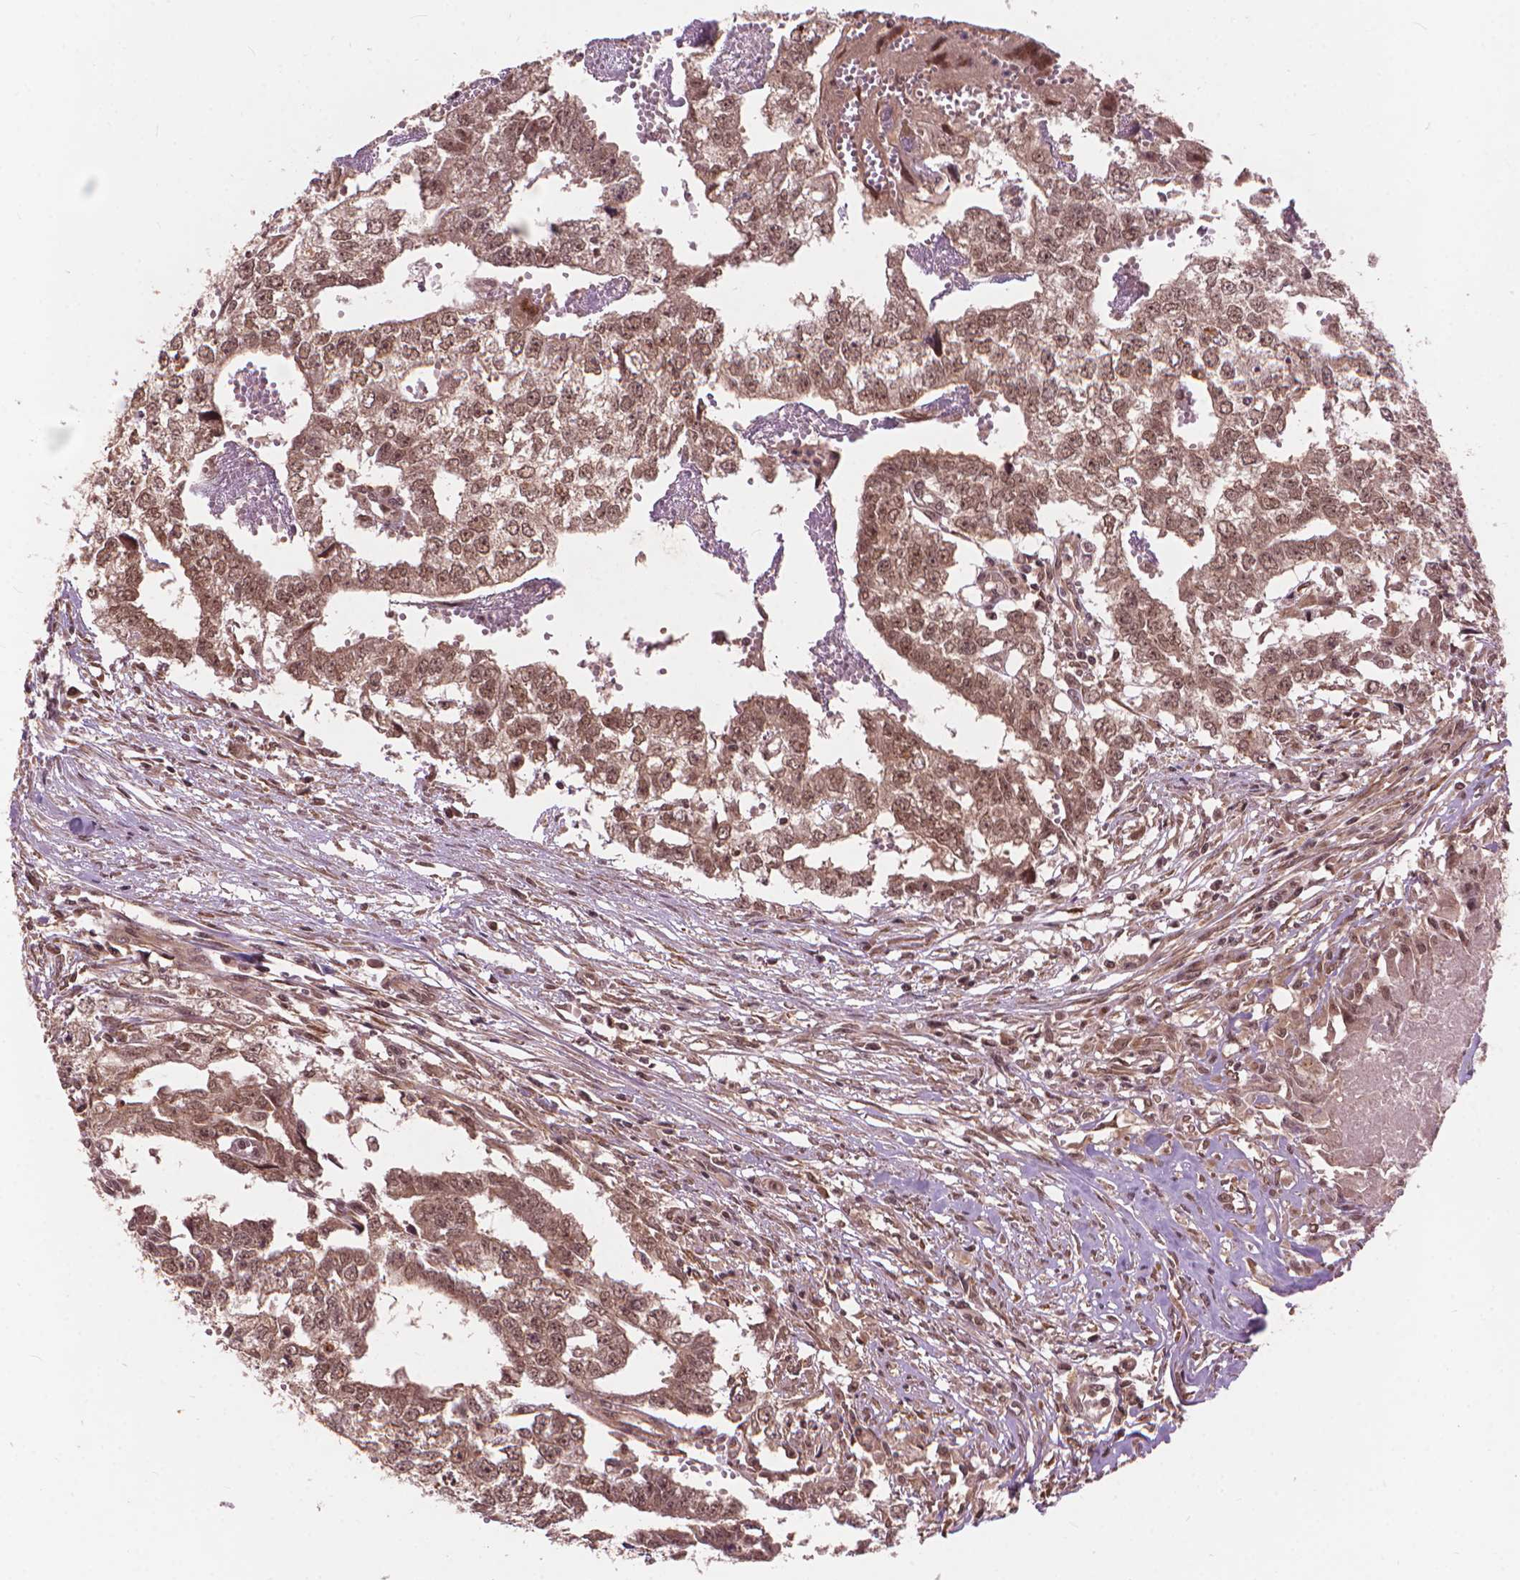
{"staining": {"intensity": "moderate", "quantity": ">75%", "location": "nuclear"}, "tissue": "testis cancer", "cell_type": "Tumor cells", "image_type": "cancer", "snomed": [{"axis": "morphology", "description": "Carcinoma, Embryonal, NOS"}, {"axis": "morphology", "description": "Teratoma, malignant, NOS"}, {"axis": "topography", "description": "Testis"}], "caption": "Protein positivity by immunohistochemistry displays moderate nuclear positivity in about >75% of tumor cells in testis cancer (embryonal carcinoma). (DAB = brown stain, brightfield microscopy at high magnification).", "gene": "SSU72", "patient": {"sex": "male", "age": 24}}